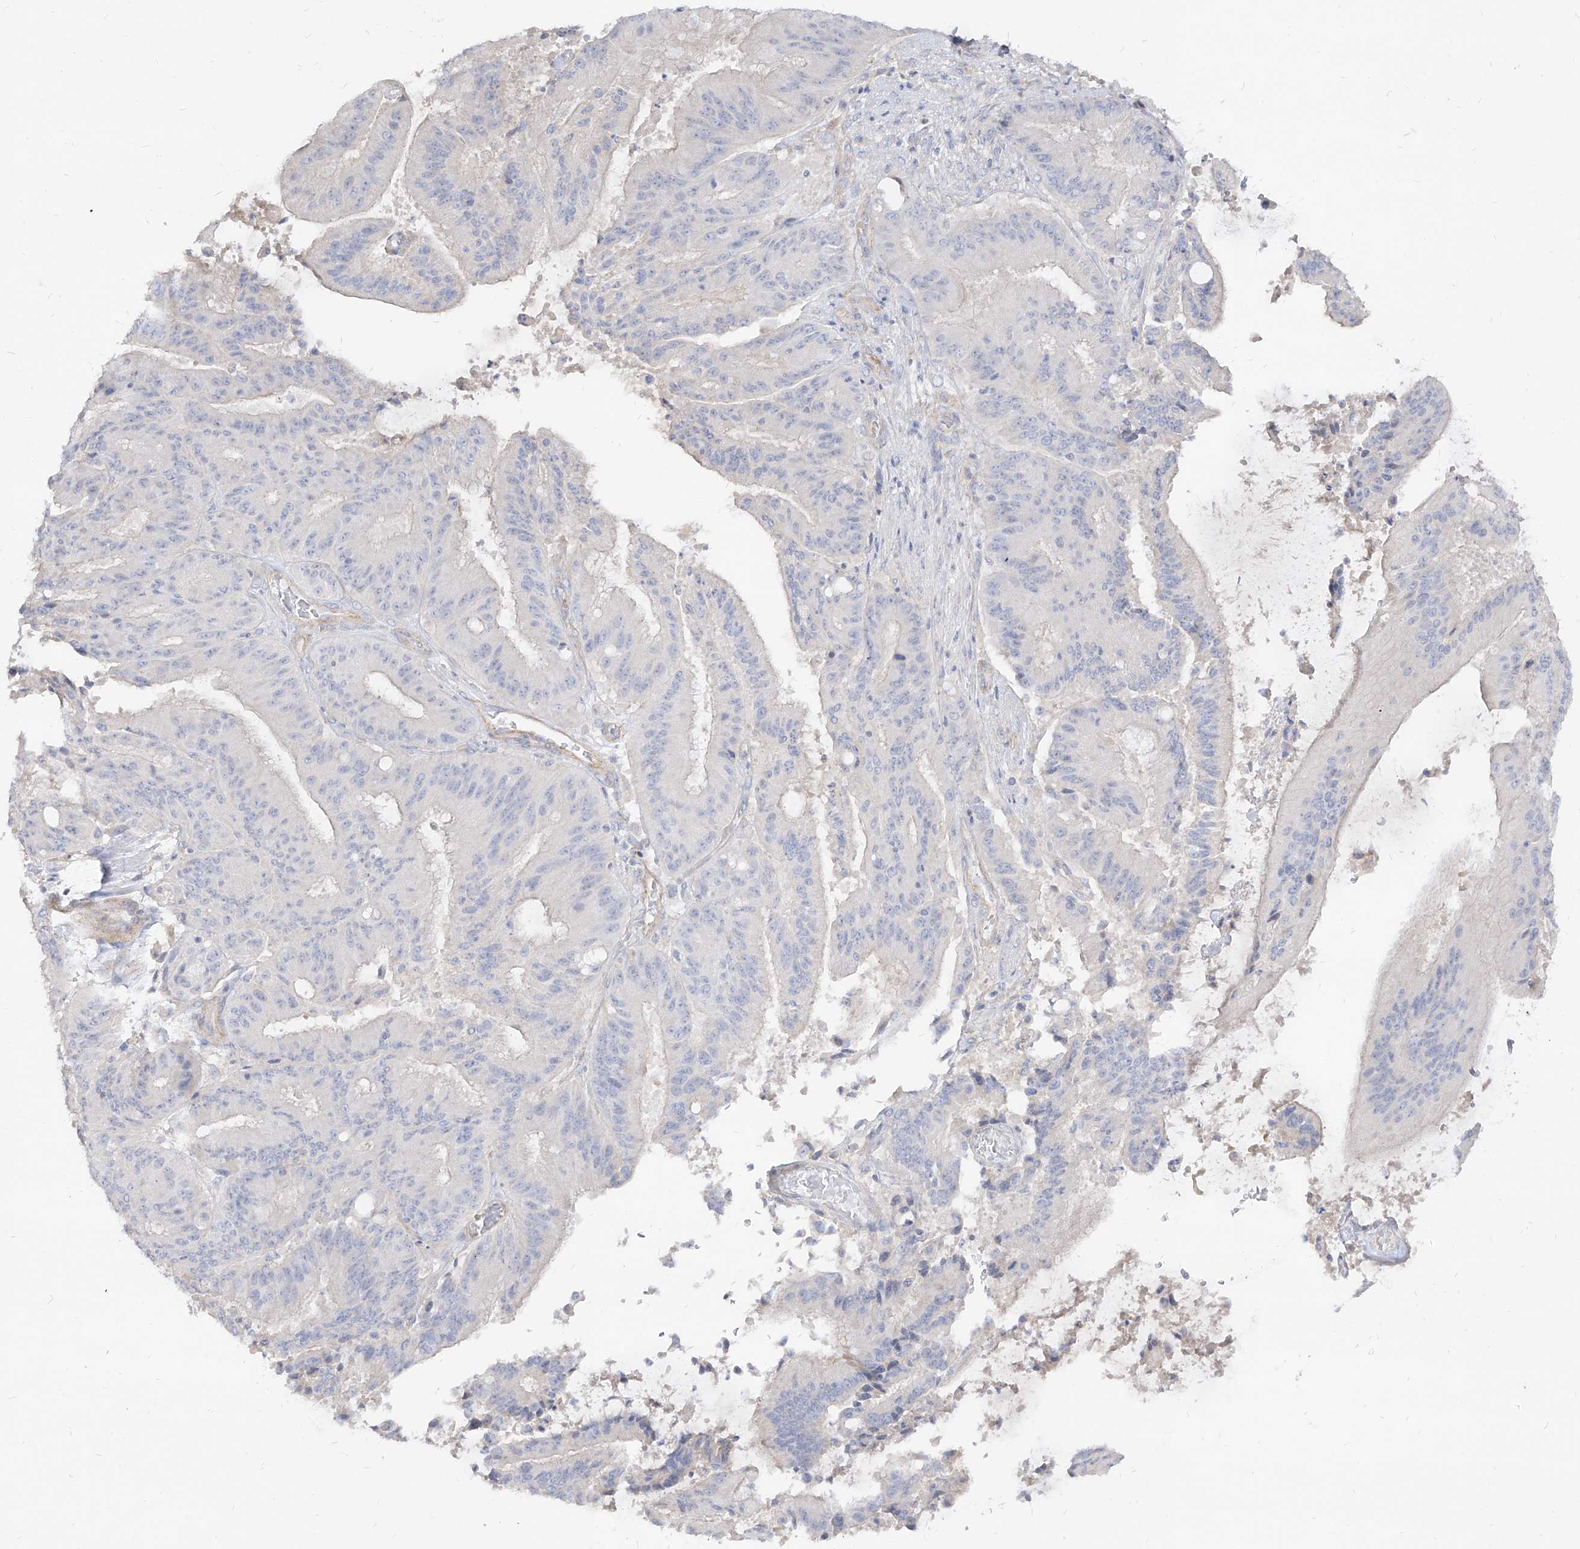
{"staining": {"intensity": "negative", "quantity": "none", "location": "none"}, "tissue": "liver cancer", "cell_type": "Tumor cells", "image_type": "cancer", "snomed": [{"axis": "morphology", "description": "Normal tissue, NOS"}, {"axis": "morphology", "description": "Cholangiocarcinoma"}, {"axis": "topography", "description": "Liver"}, {"axis": "topography", "description": "Peripheral nerve tissue"}], "caption": "This image is of cholangiocarcinoma (liver) stained with immunohistochemistry to label a protein in brown with the nuclei are counter-stained blue. There is no positivity in tumor cells. Nuclei are stained in blue.", "gene": "RBFOX3", "patient": {"sex": "female", "age": 73}}